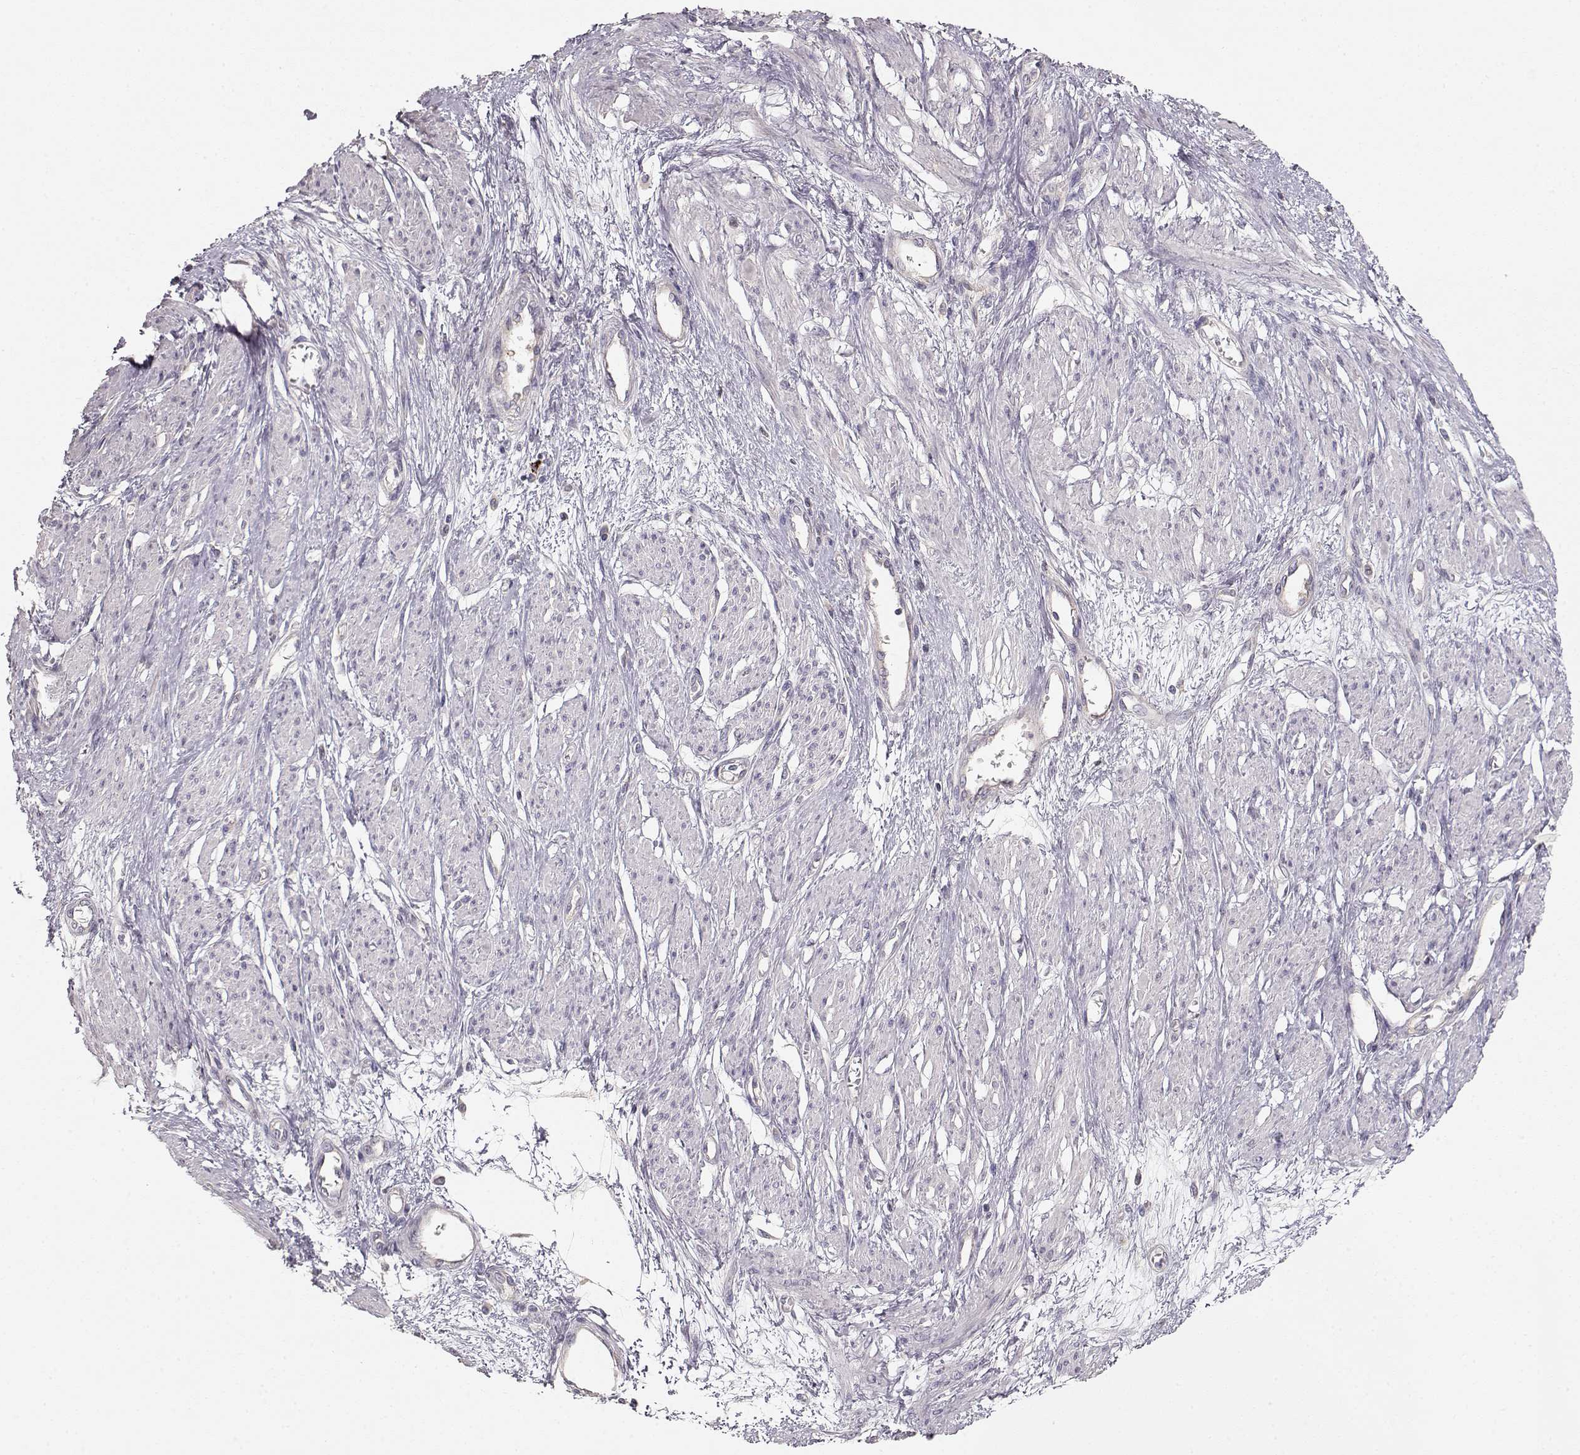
{"staining": {"intensity": "negative", "quantity": "none", "location": "none"}, "tissue": "smooth muscle", "cell_type": "Smooth muscle cells", "image_type": "normal", "snomed": [{"axis": "morphology", "description": "Normal tissue, NOS"}, {"axis": "topography", "description": "Smooth muscle"}, {"axis": "topography", "description": "Uterus"}], "caption": "IHC of normal human smooth muscle demonstrates no positivity in smooth muscle cells.", "gene": "ARHGAP8", "patient": {"sex": "female", "age": 39}}